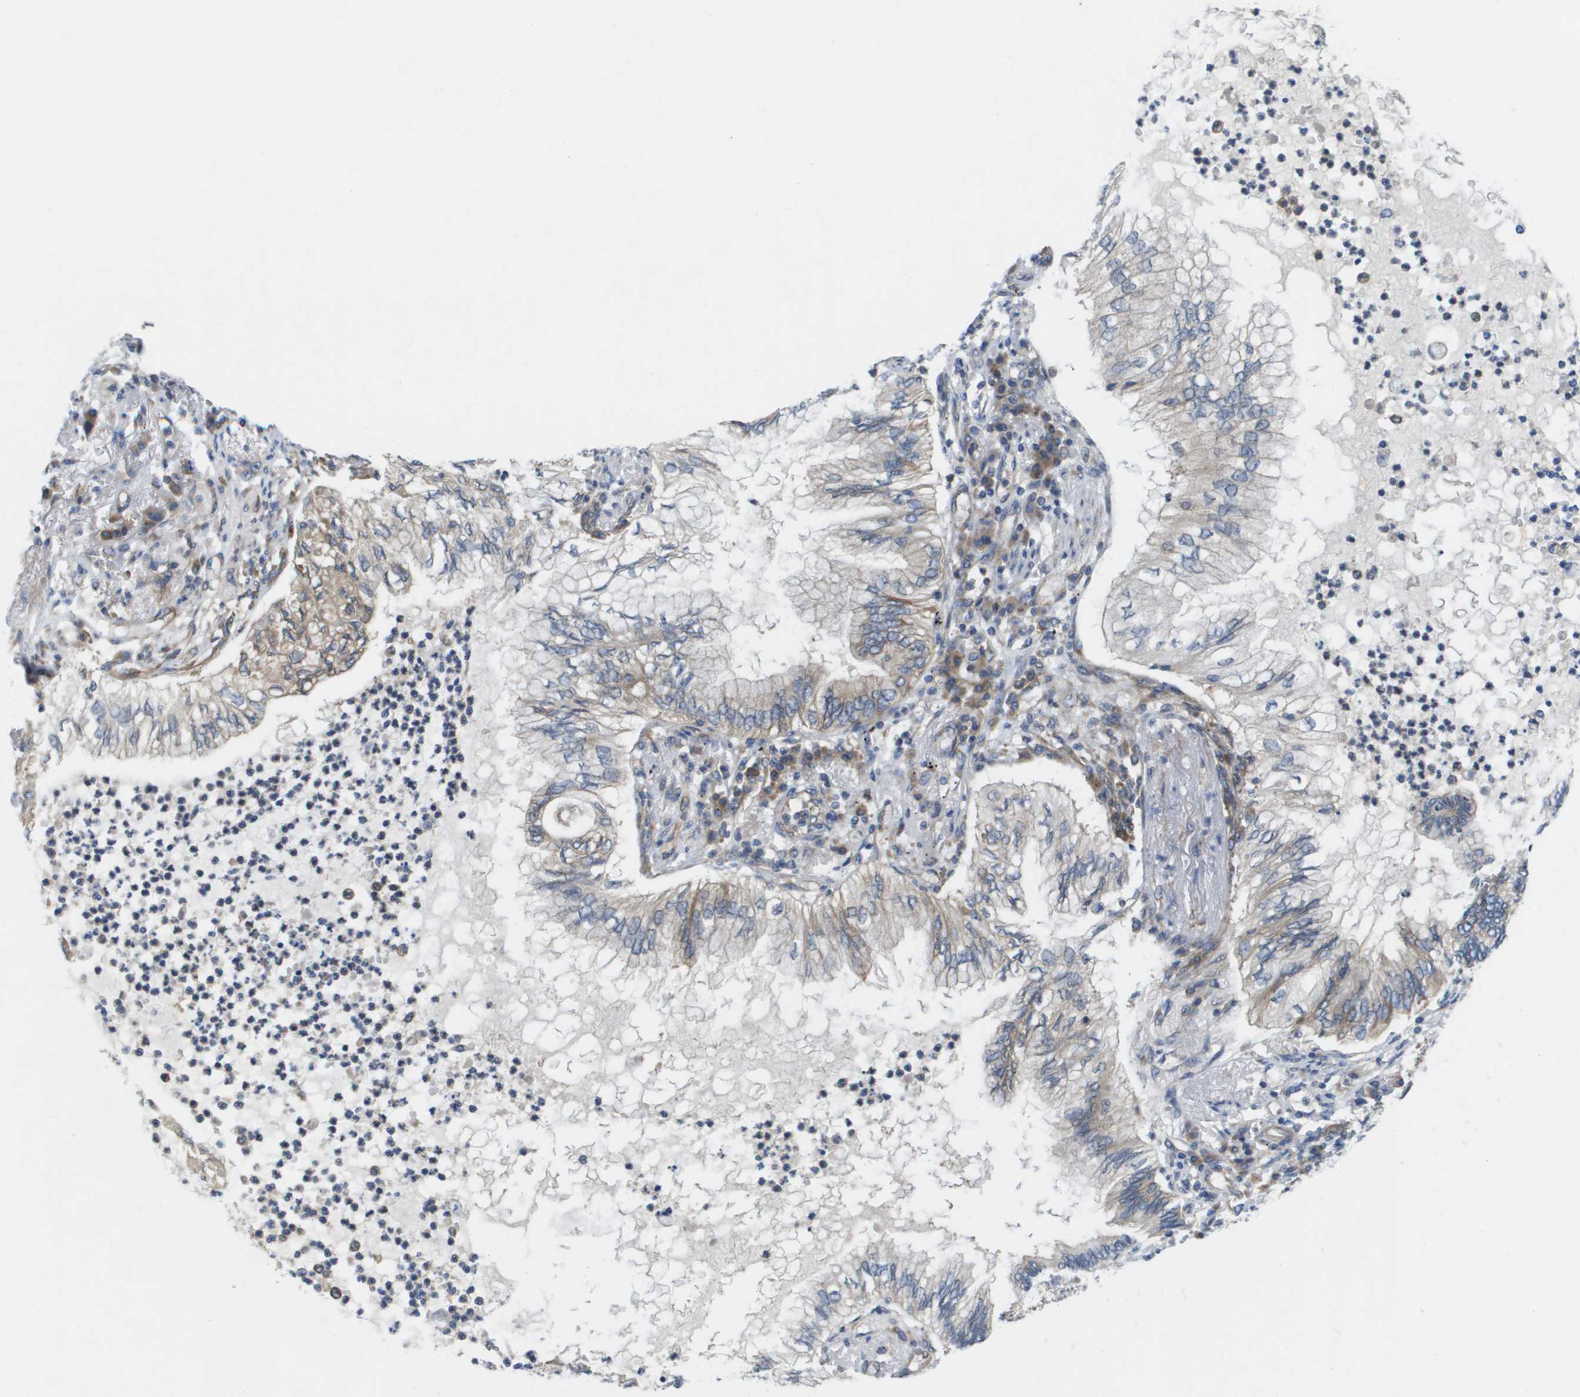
{"staining": {"intensity": "weak", "quantity": "<25%", "location": "cytoplasmic/membranous"}, "tissue": "lung cancer", "cell_type": "Tumor cells", "image_type": "cancer", "snomed": [{"axis": "morphology", "description": "Normal tissue, NOS"}, {"axis": "morphology", "description": "Adenocarcinoma, NOS"}, {"axis": "topography", "description": "Bronchus"}, {"axis": "topography", "description": "Lung"}], "caption": "IHC image of neoplastic tissue: human lung cancer stained with DAB demonstrates no significant protein staining in tumor cells. The staining was performed using DAB to visualize the protein expression in brown, while the nuclei were stained in blue with hematoxylin (Magnification: 20x).", "gene": "EIF4G2", "patient": {"sex": "female", "age": 70}}